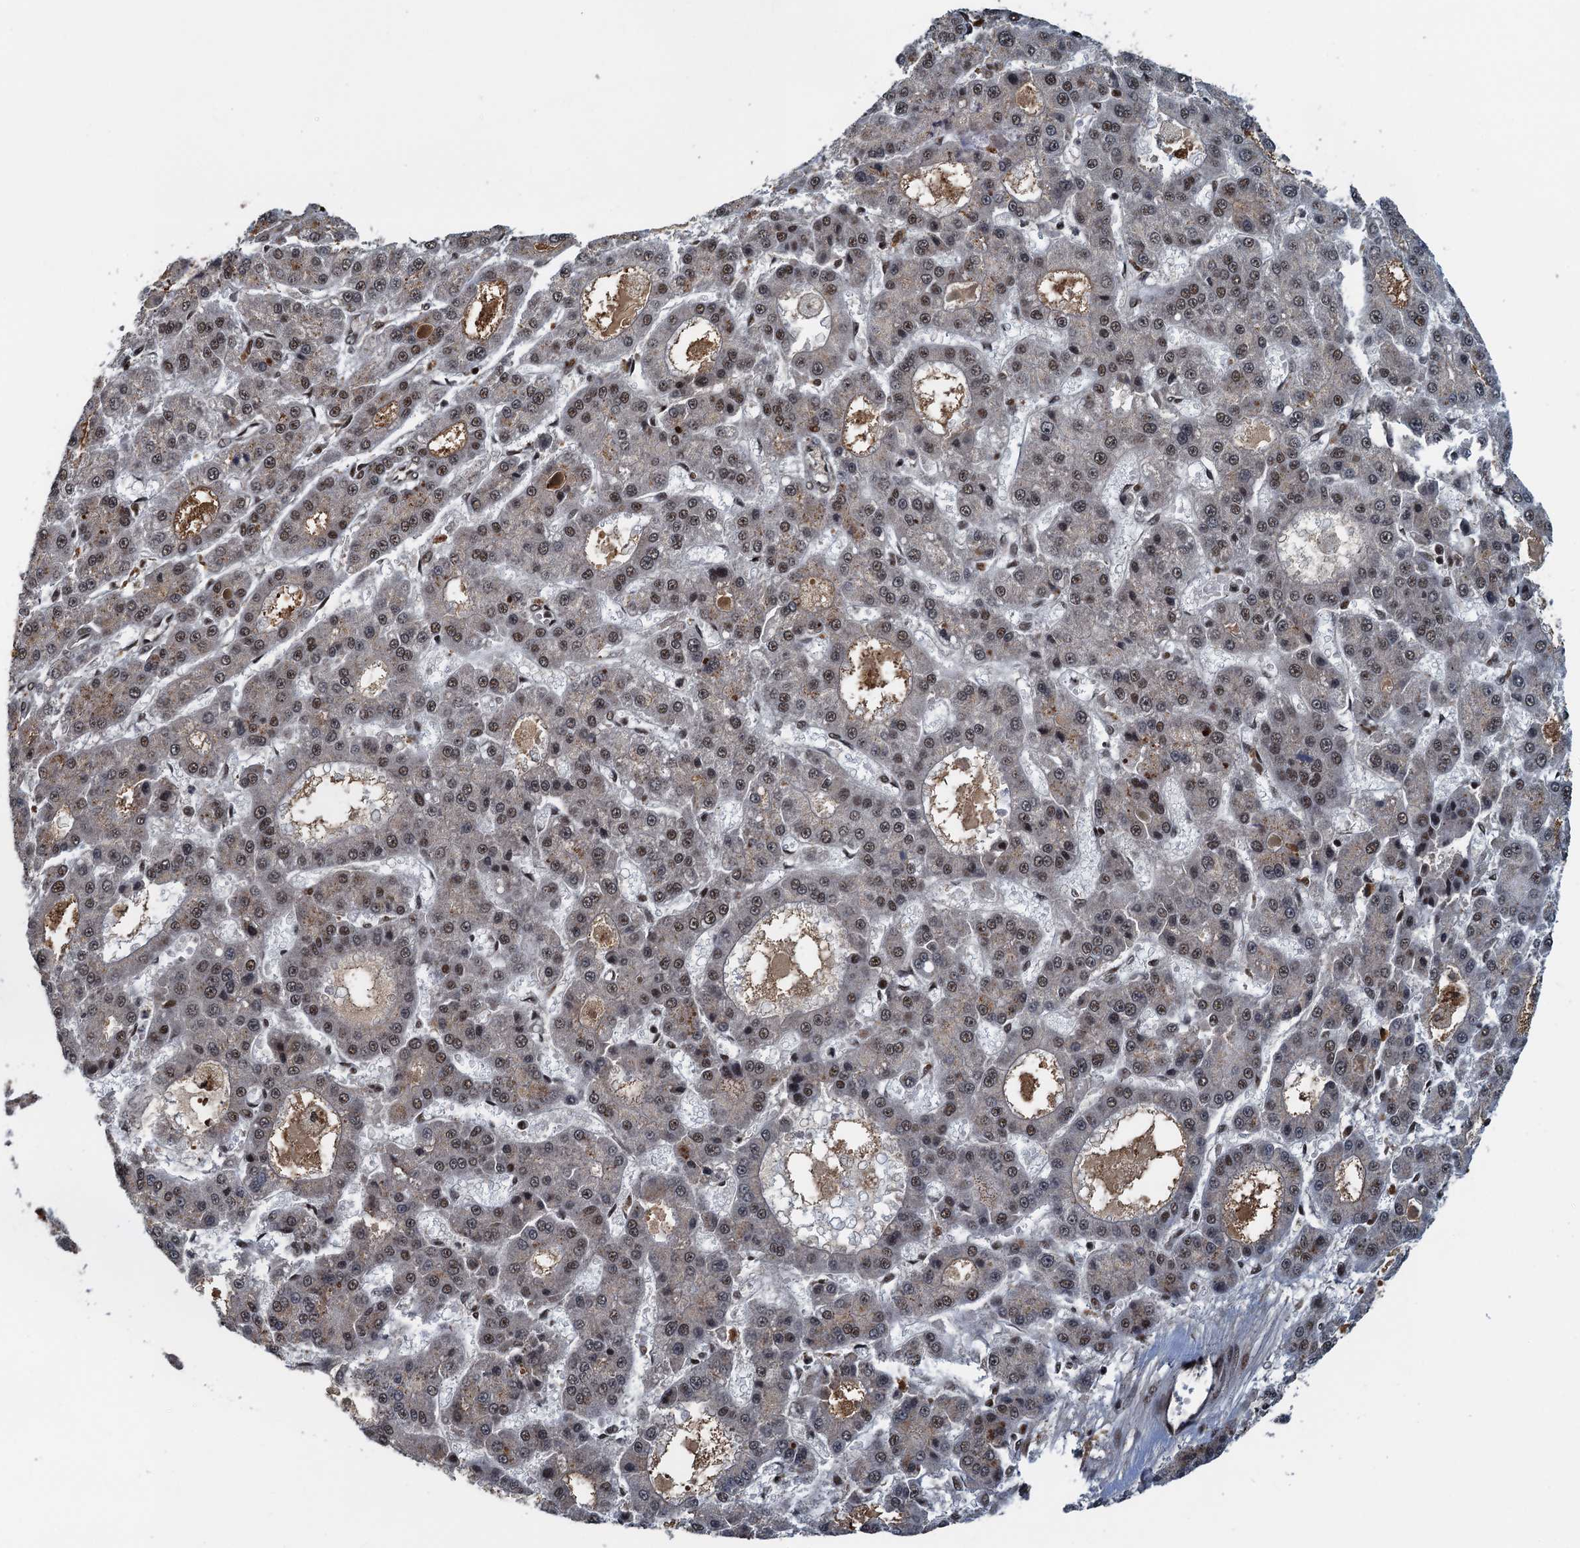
{"staining": {"intensity": "moderate", "quantity": "25%-75%", "location": "nuclear"}, "tissue": "liver cancer", "cell_type": "Tumor cells", "image_type": "cancer", "snomed": [{"axis": "morphology", "description": "Carcinoma, Hepatocellular, NOS"}, {"axis": "topography", "description": "Liver"}], "caption": "Brown immunohistochemical staining in human liver hepatocellular carcinoma demonstrates moderate nuclear staining in approximately 25%-75% of tumor cells. The staining was performed using DAB (3,3'-diaminobenzidine), with brown indicating positive protein expression. Nuclei are stained blue with hematoxylin.", "gene": "ZC3H18", "patient": {"sex": "male", "age": 70}}